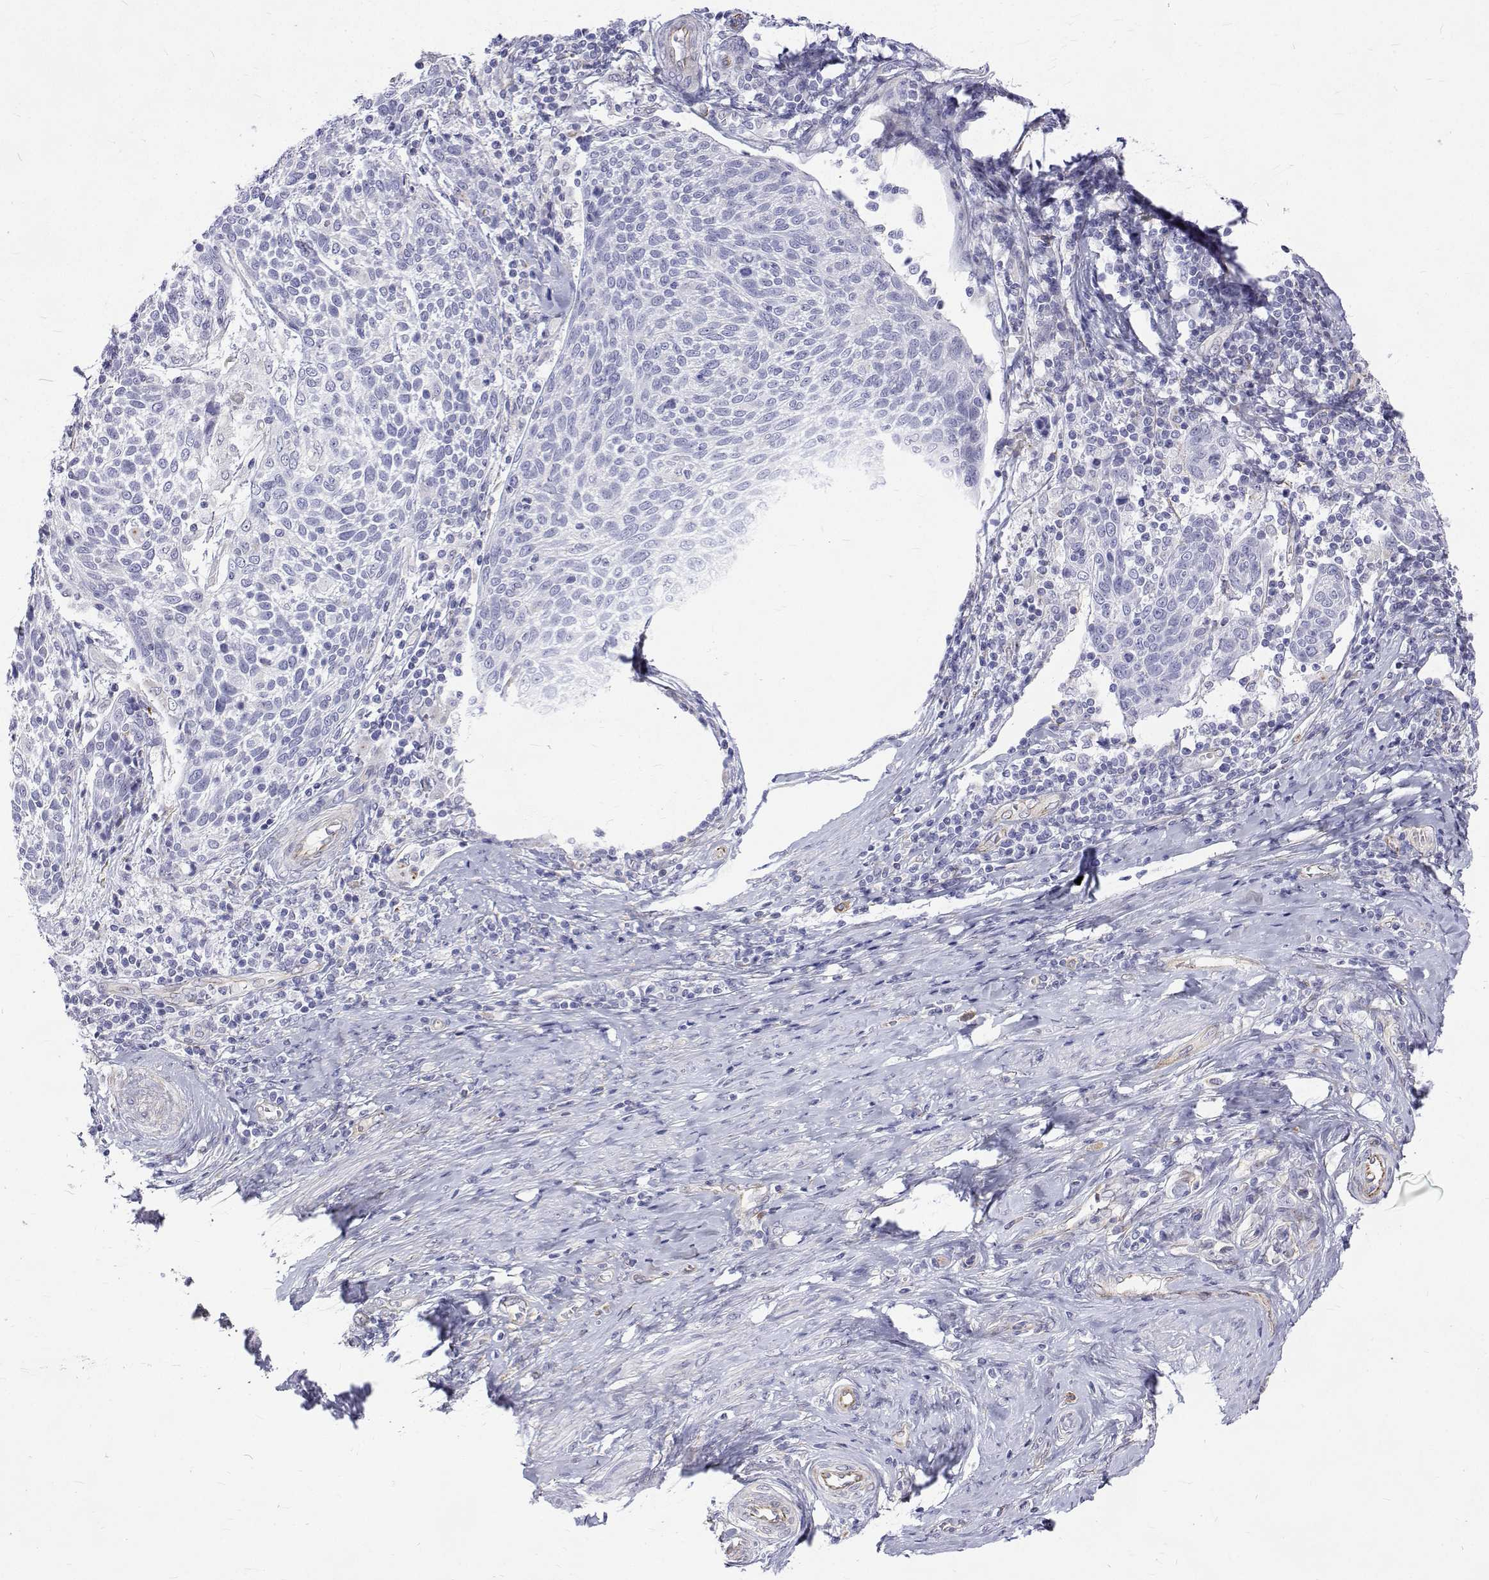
{"staining": {"intensity": "negative", "quantity": "none", "location": "none"}, "tissue": "cervical cancer", "cell_type": "Tumor cells", "image_type": "cancer", "snomed": [{"axis": "morphology", "description": "Squamous cell carcinoma, NOS"}, {"axis": "topography", "description": "Cervix"}], "caption": "The immunohistochemistry (IHC) histopathology image has no significant positivity in tumor cells of squamous cell carcinoma (cervical) tissue.", "gene": "OPRPN", "patient": {"sex": "female", "age": 61}}